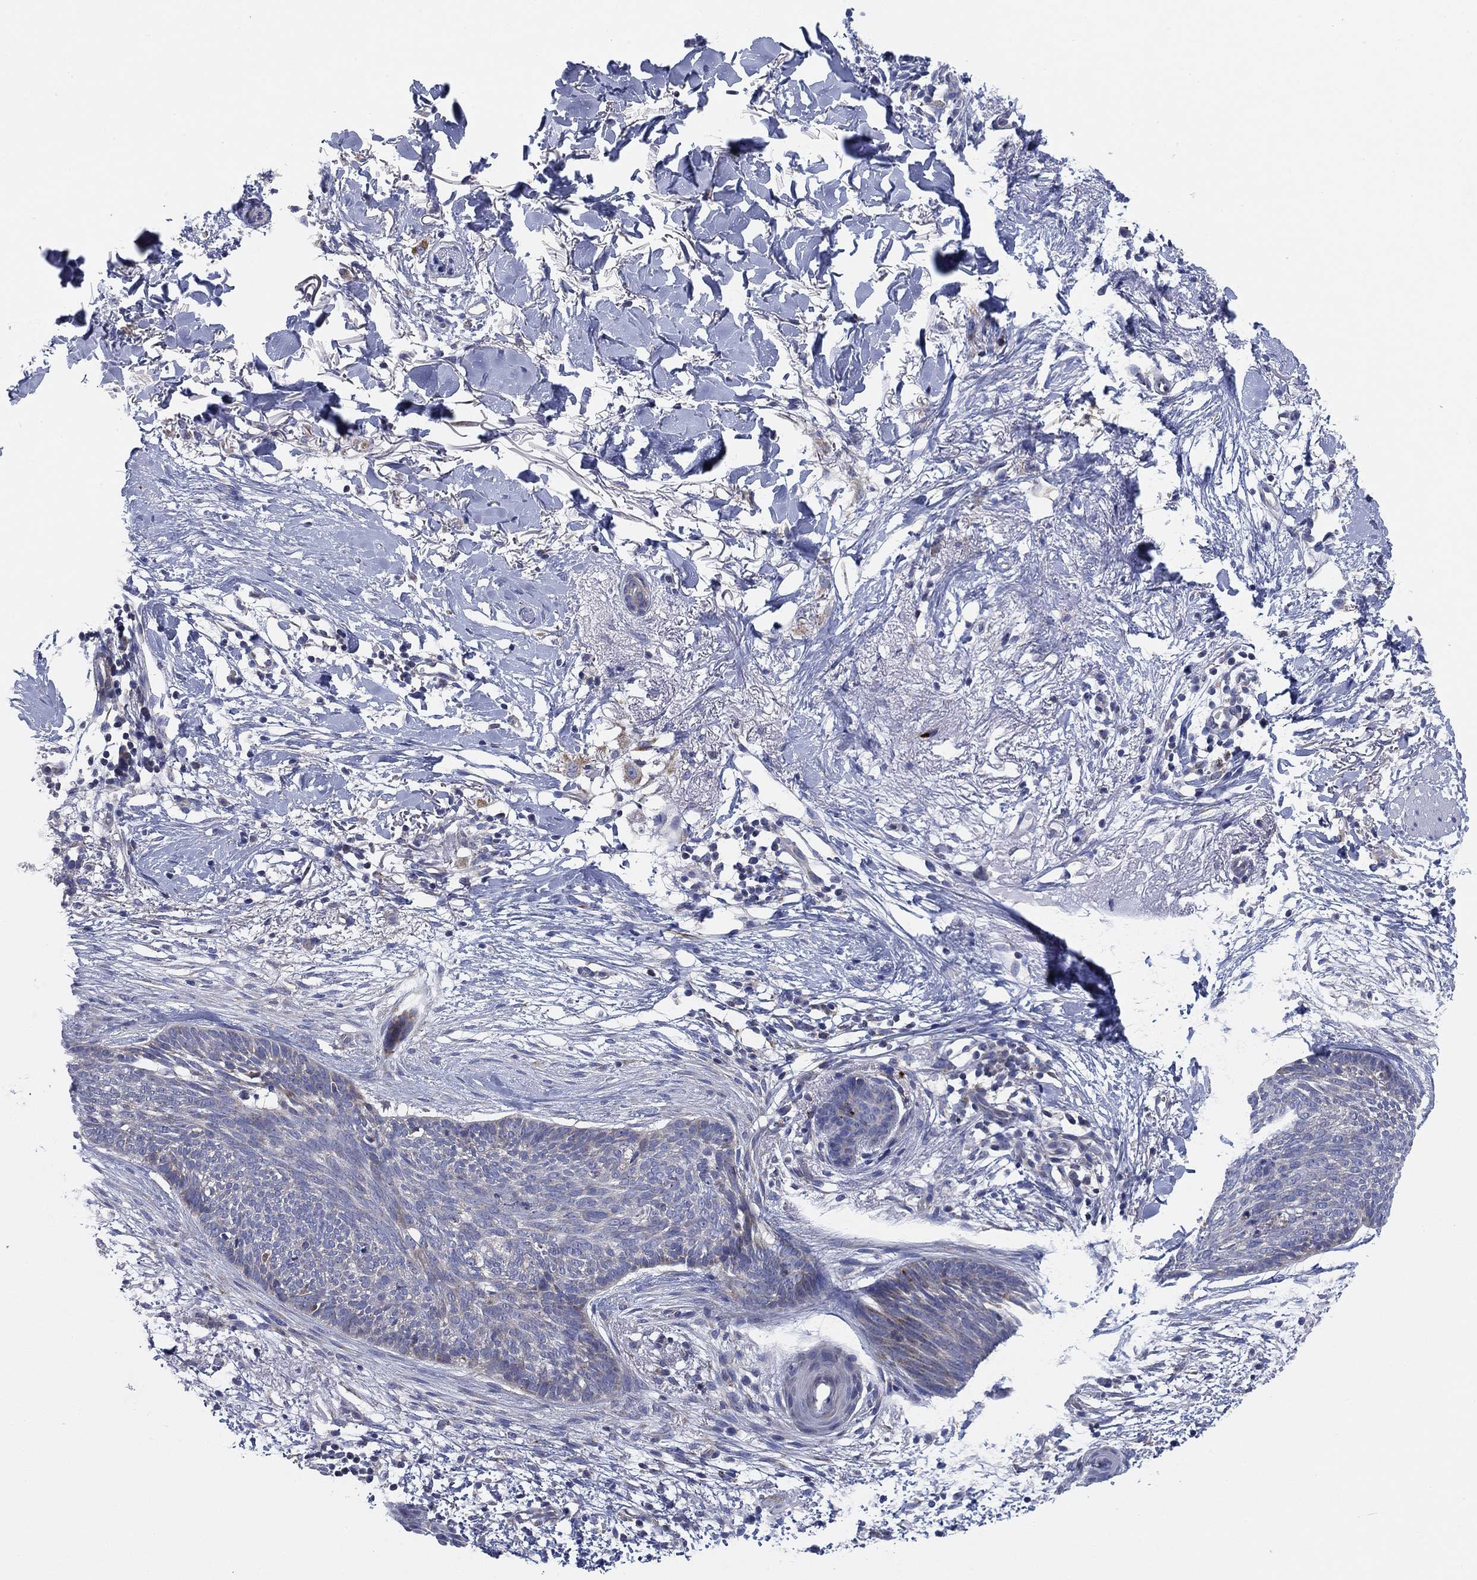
{"staining": {"intensity": "negative", "quantity": "none", "location": "none"}, "tissue": "skin cancer", "cell_type": "Tumor cells", "image_type": "cancer", "snomed": [{"axis": "morphology", "description": "Normal tissue, NOS"}, {"axis": "morphology", "description": "Basal cell carcinoma"}, {"axis": "topography", "description": "Skin"}], "caption": "This is a image of immunohistochemistry staining of skin cancer (basal cell carcinoma), which shows no staining in tumor cells.", "gene": "NACAD", "patient": {"sex": "male", "age": 84}}